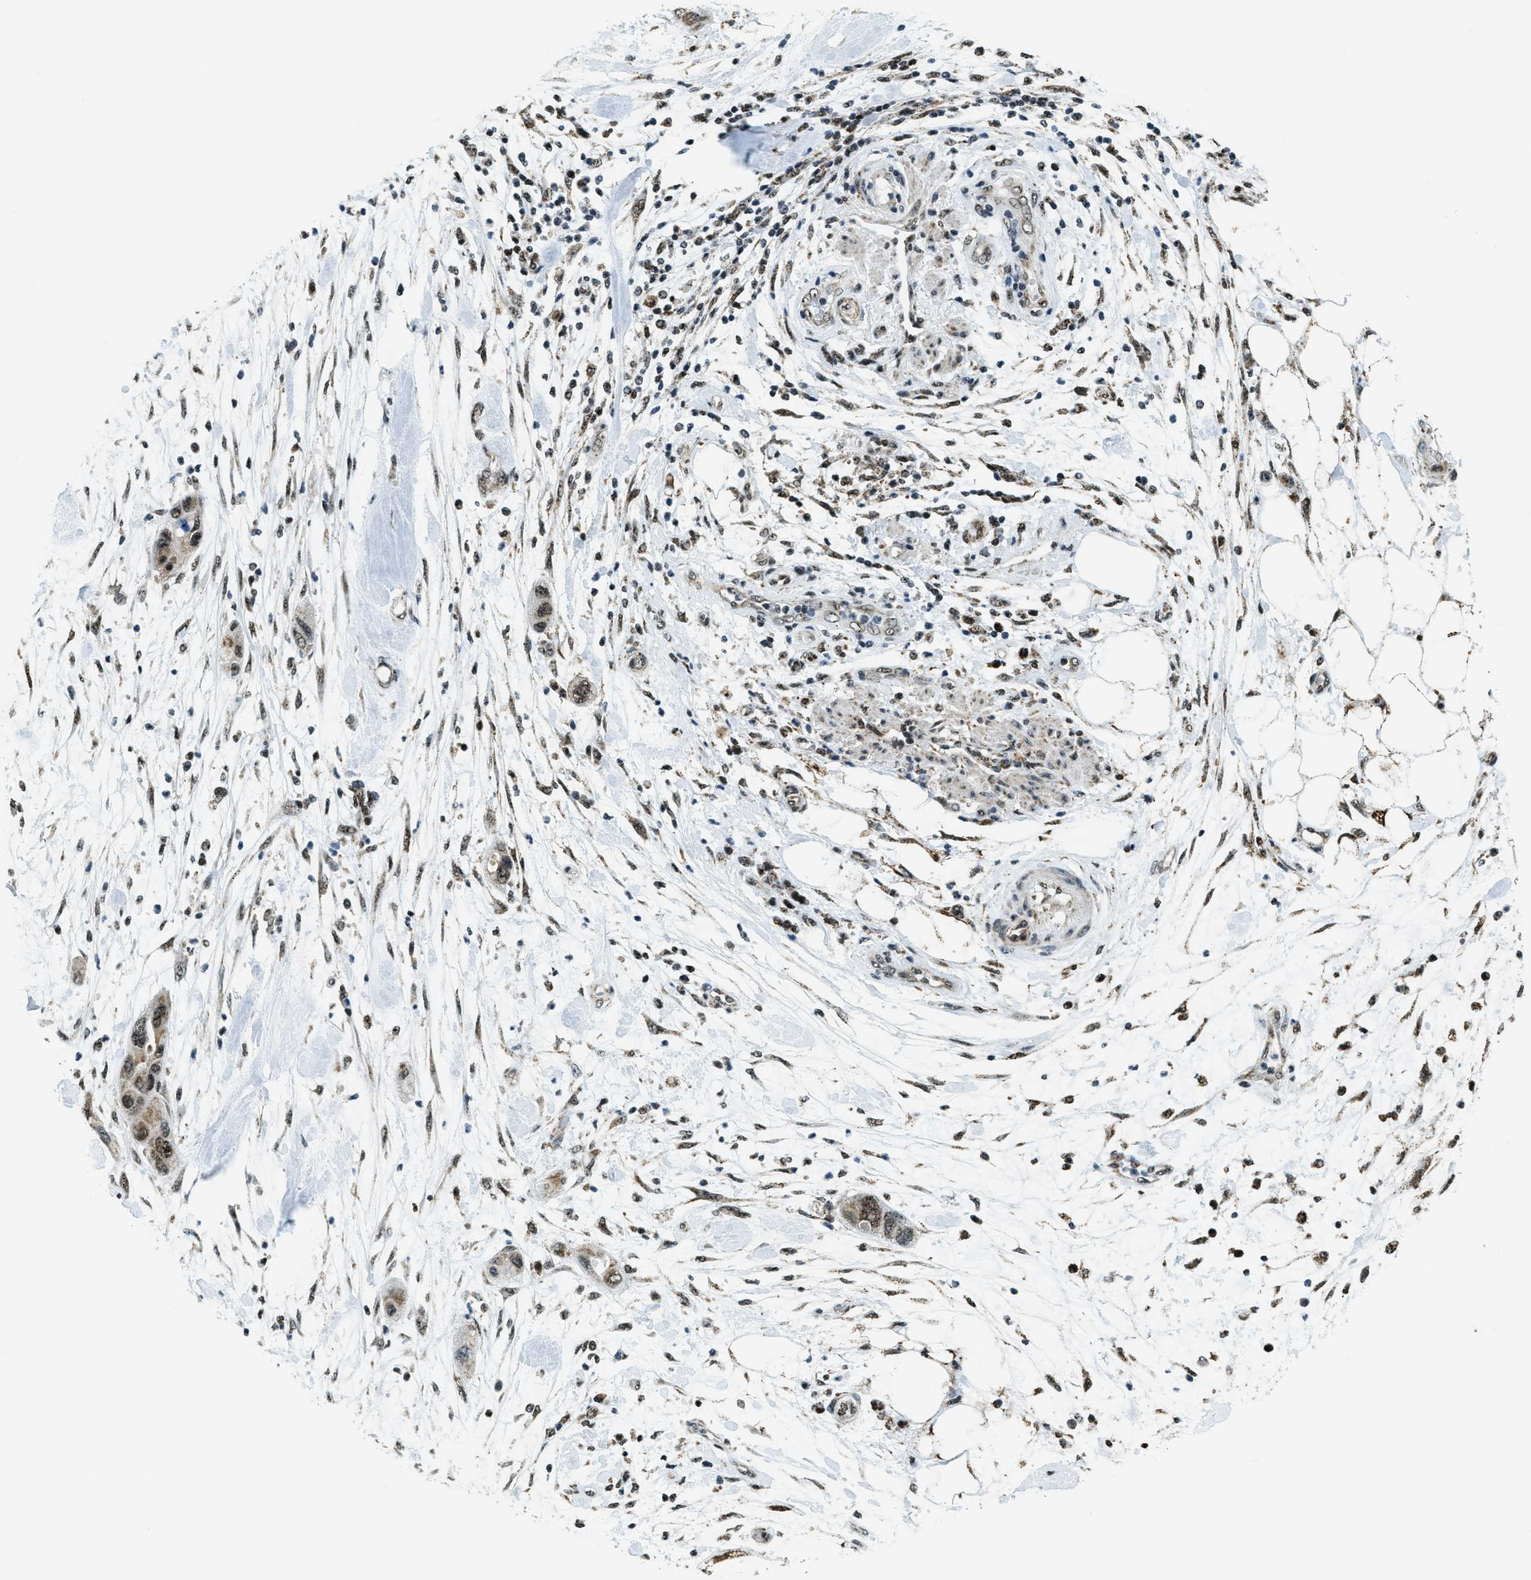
{"staining": {"intensity": "strong", "quantity": ">75%", "location": "cytoplasmic/membranous,nuclear"}, "tissue": "pancreatic cancer", "cell_type": "Tumor cells", "image_type": "cancer", "snomed": [{"axis": "morphology", "description": "Normal tissue, NOS"}, {"axis": "morphology", "description": "Adenocarcinoma, NOS"}, {"axis": "topography", "description": "Pancreas"}], "caption": "Tumor cells demonstrate high levels of strong cytoplasmic/membranous and nuclear expression in approximately >75% of cells in pancreatic cancer (adenocarcinoma).", "gene": "SP100", "patient": {"sex": "female", "age": 71}}